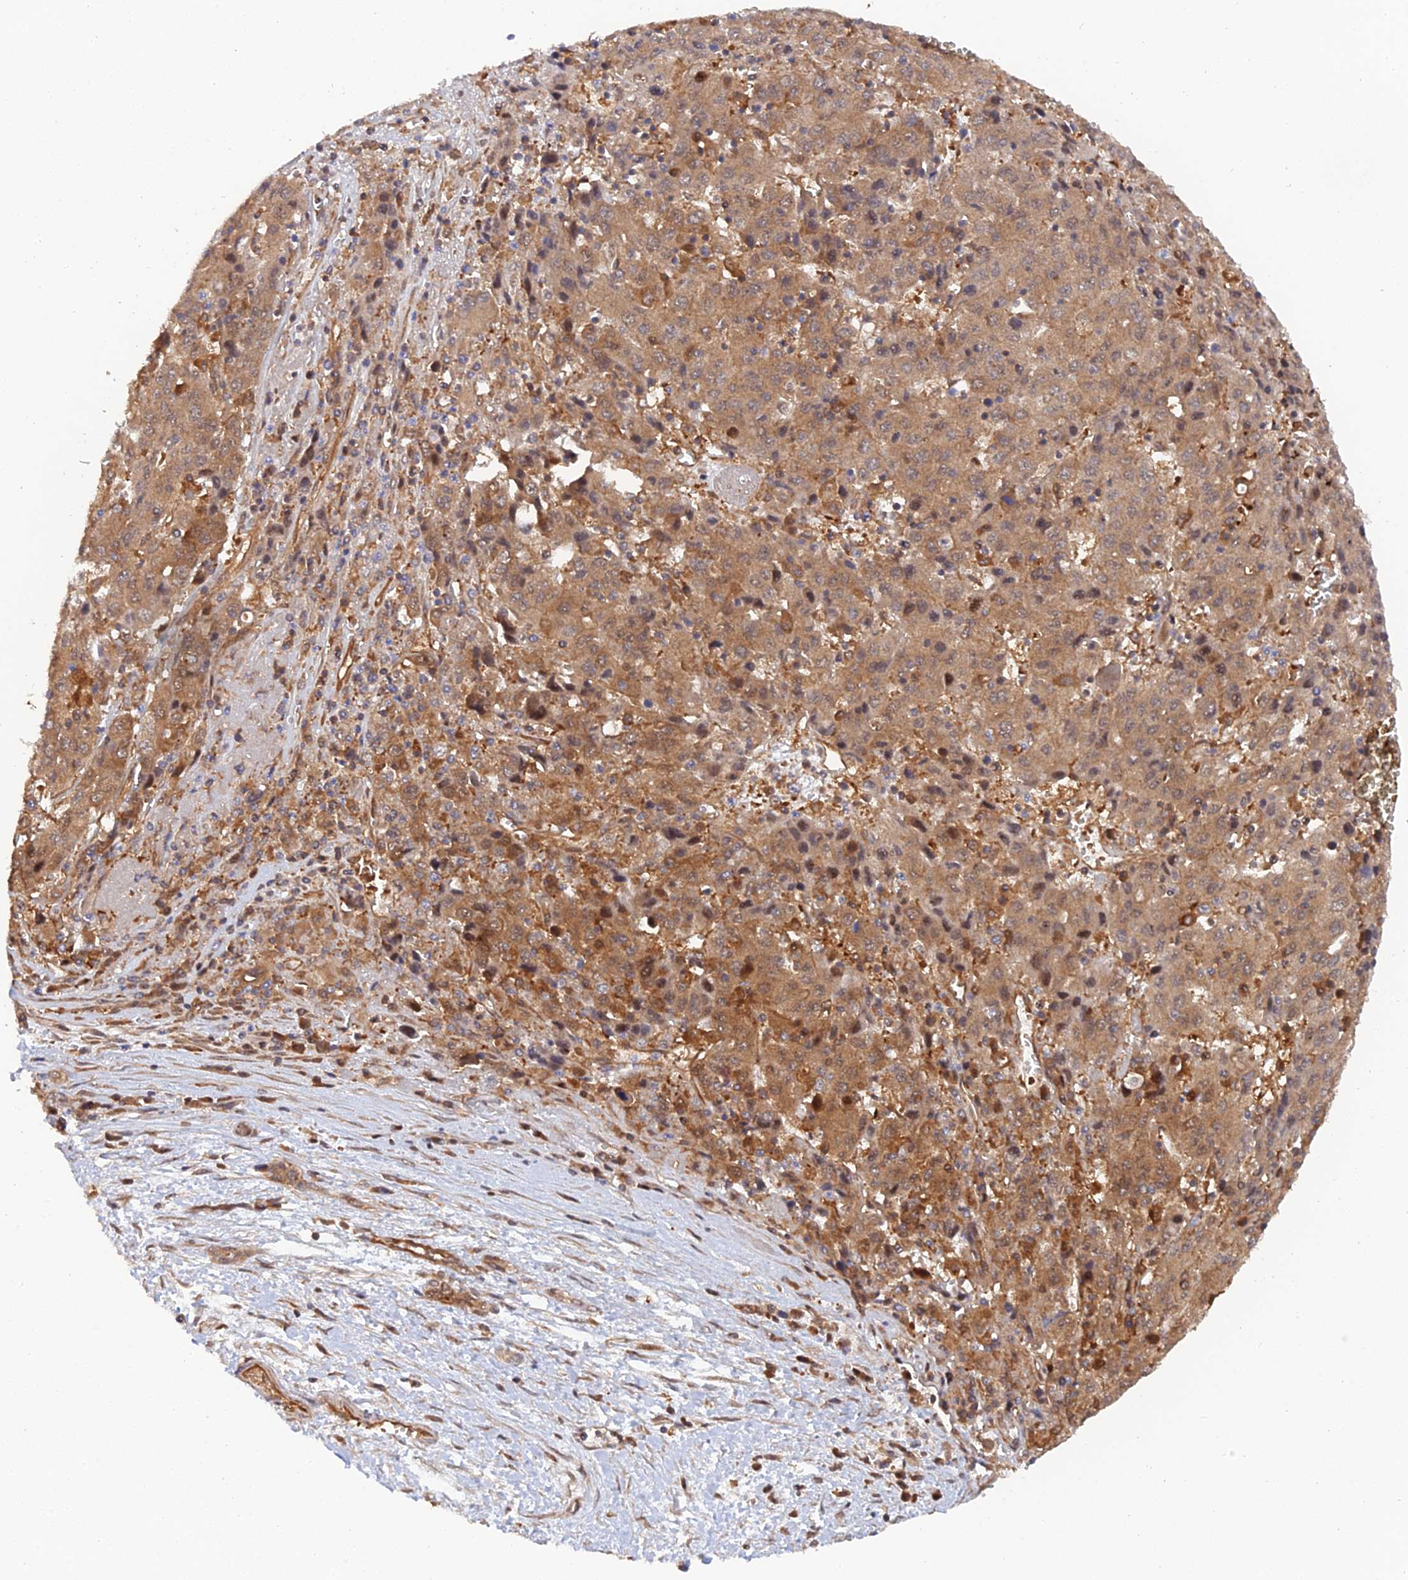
{"staining": {"intensity": "weak", "quantity": ">75%", "location": "cytoplasmic/membranous"}, "tissue": "liver cancer", "cell_type": "Tumor cells", "image_type": "cancer", "snomed": [{"axis": "morphology", "description": "Carcinoma, Hepatocellular, NOS"}, {"axis": "topography", "description": "Liver"}], "caption": "This photomicrograph displays IHC staining of hepatocellular carcinoma (liver), with low weak cytoplasmic/membranous staining in approximately >75% of tumor cells.", "gene": "ARL2BP", "patient": {"sex": "female", "age": 53}}